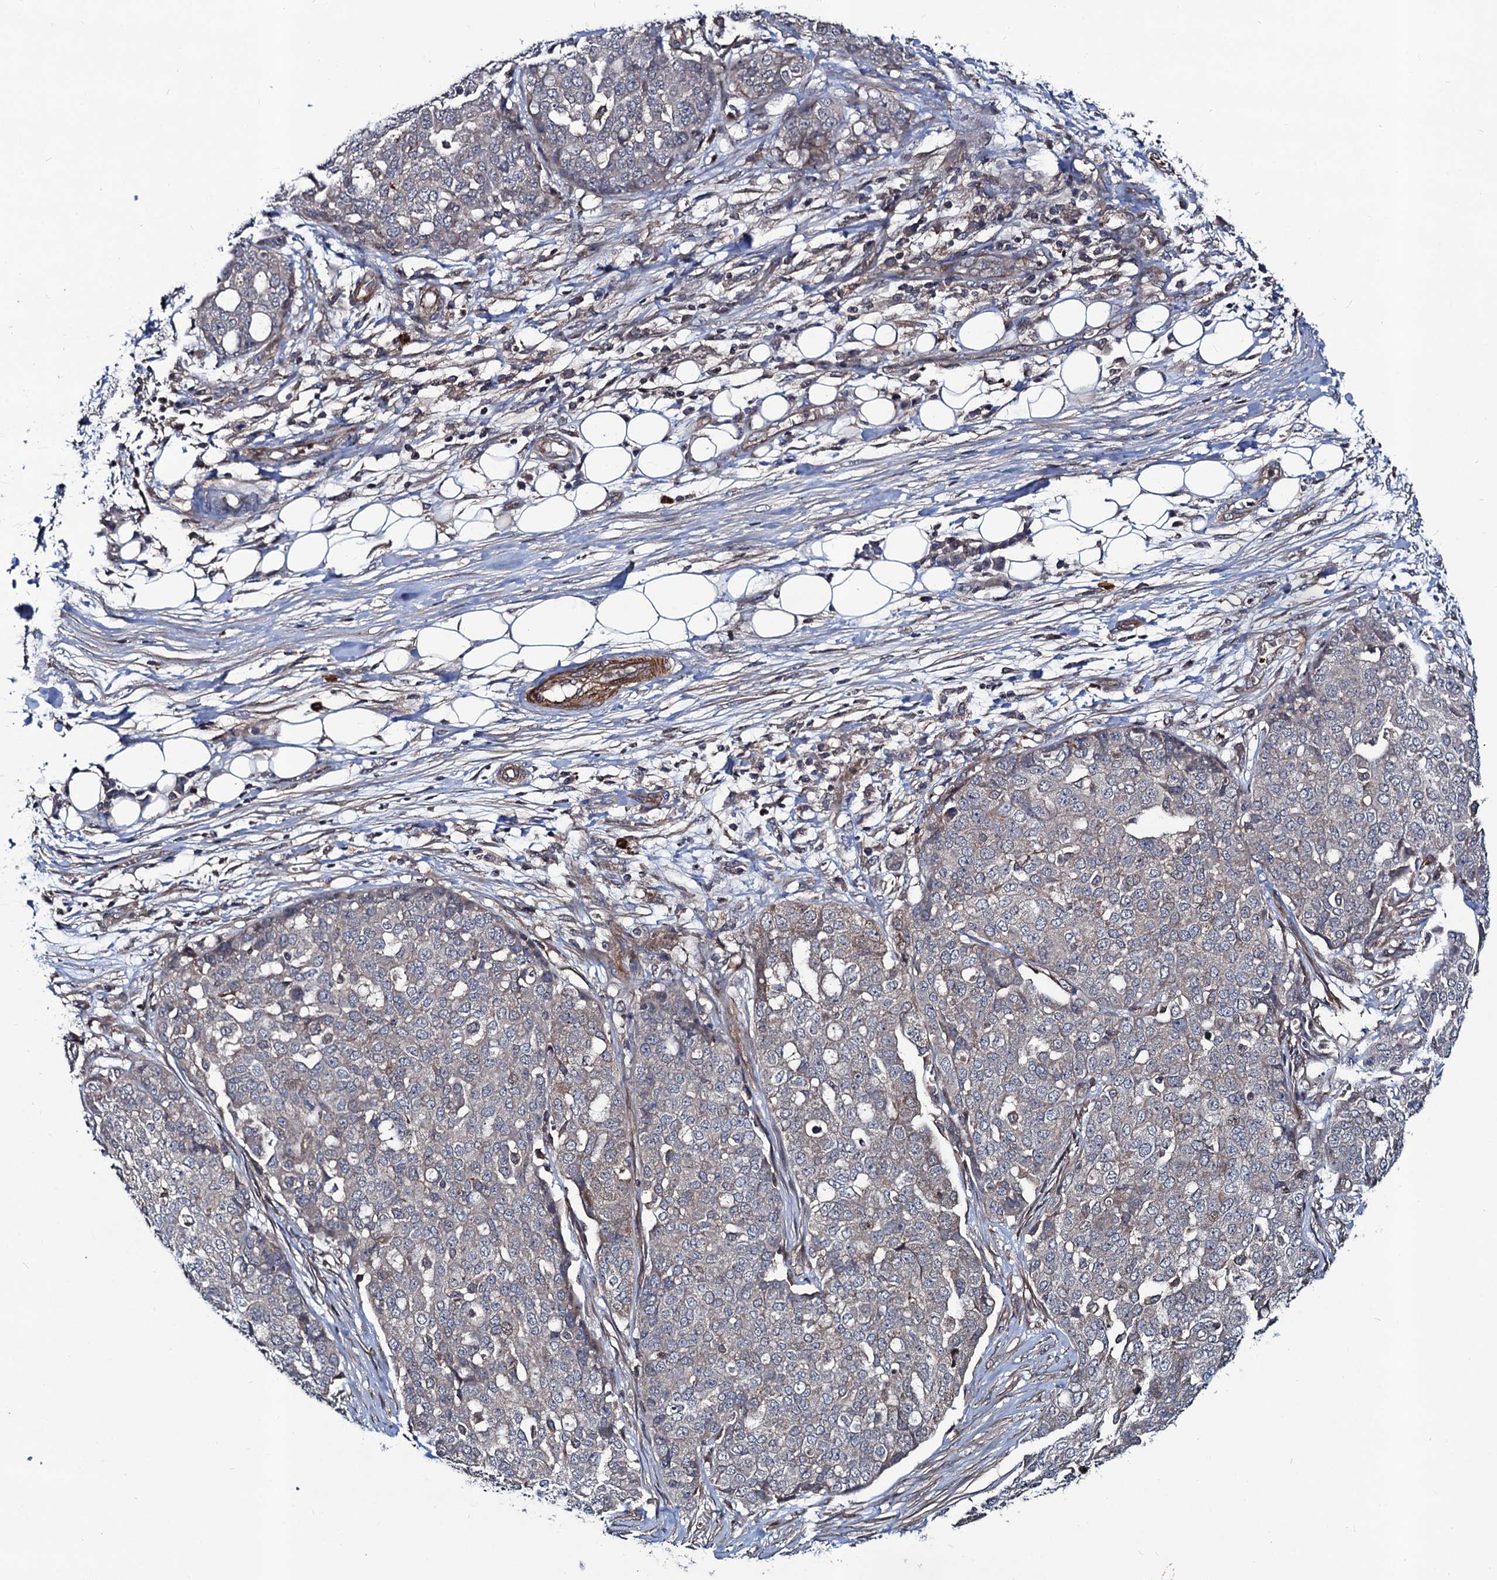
{"staining": {"intensity": "weak", "quantity": "<25%", "location": "cytoplasmic/membranous"}, "tissue": "ovarian cancer", "cell_type": "Tumor cells", "image_type": "cancer", "snomed": [{"axis": "morphology", "description": "Cystadenocarcinoma, serous, NOS"}, {"axis": "topography", "description": "Soft tissue"}, {"axis": "topography", "description": "Ovary"}], "caption": "An image of ovarian cancer stained for a protein displays no brown staining in tumor cells. (DAB (3,3'-diaminobenzidine) immunohistochemistry, high magnification).", "gene": "KXD1", "patient": {"sex": "female", "age": 57}}